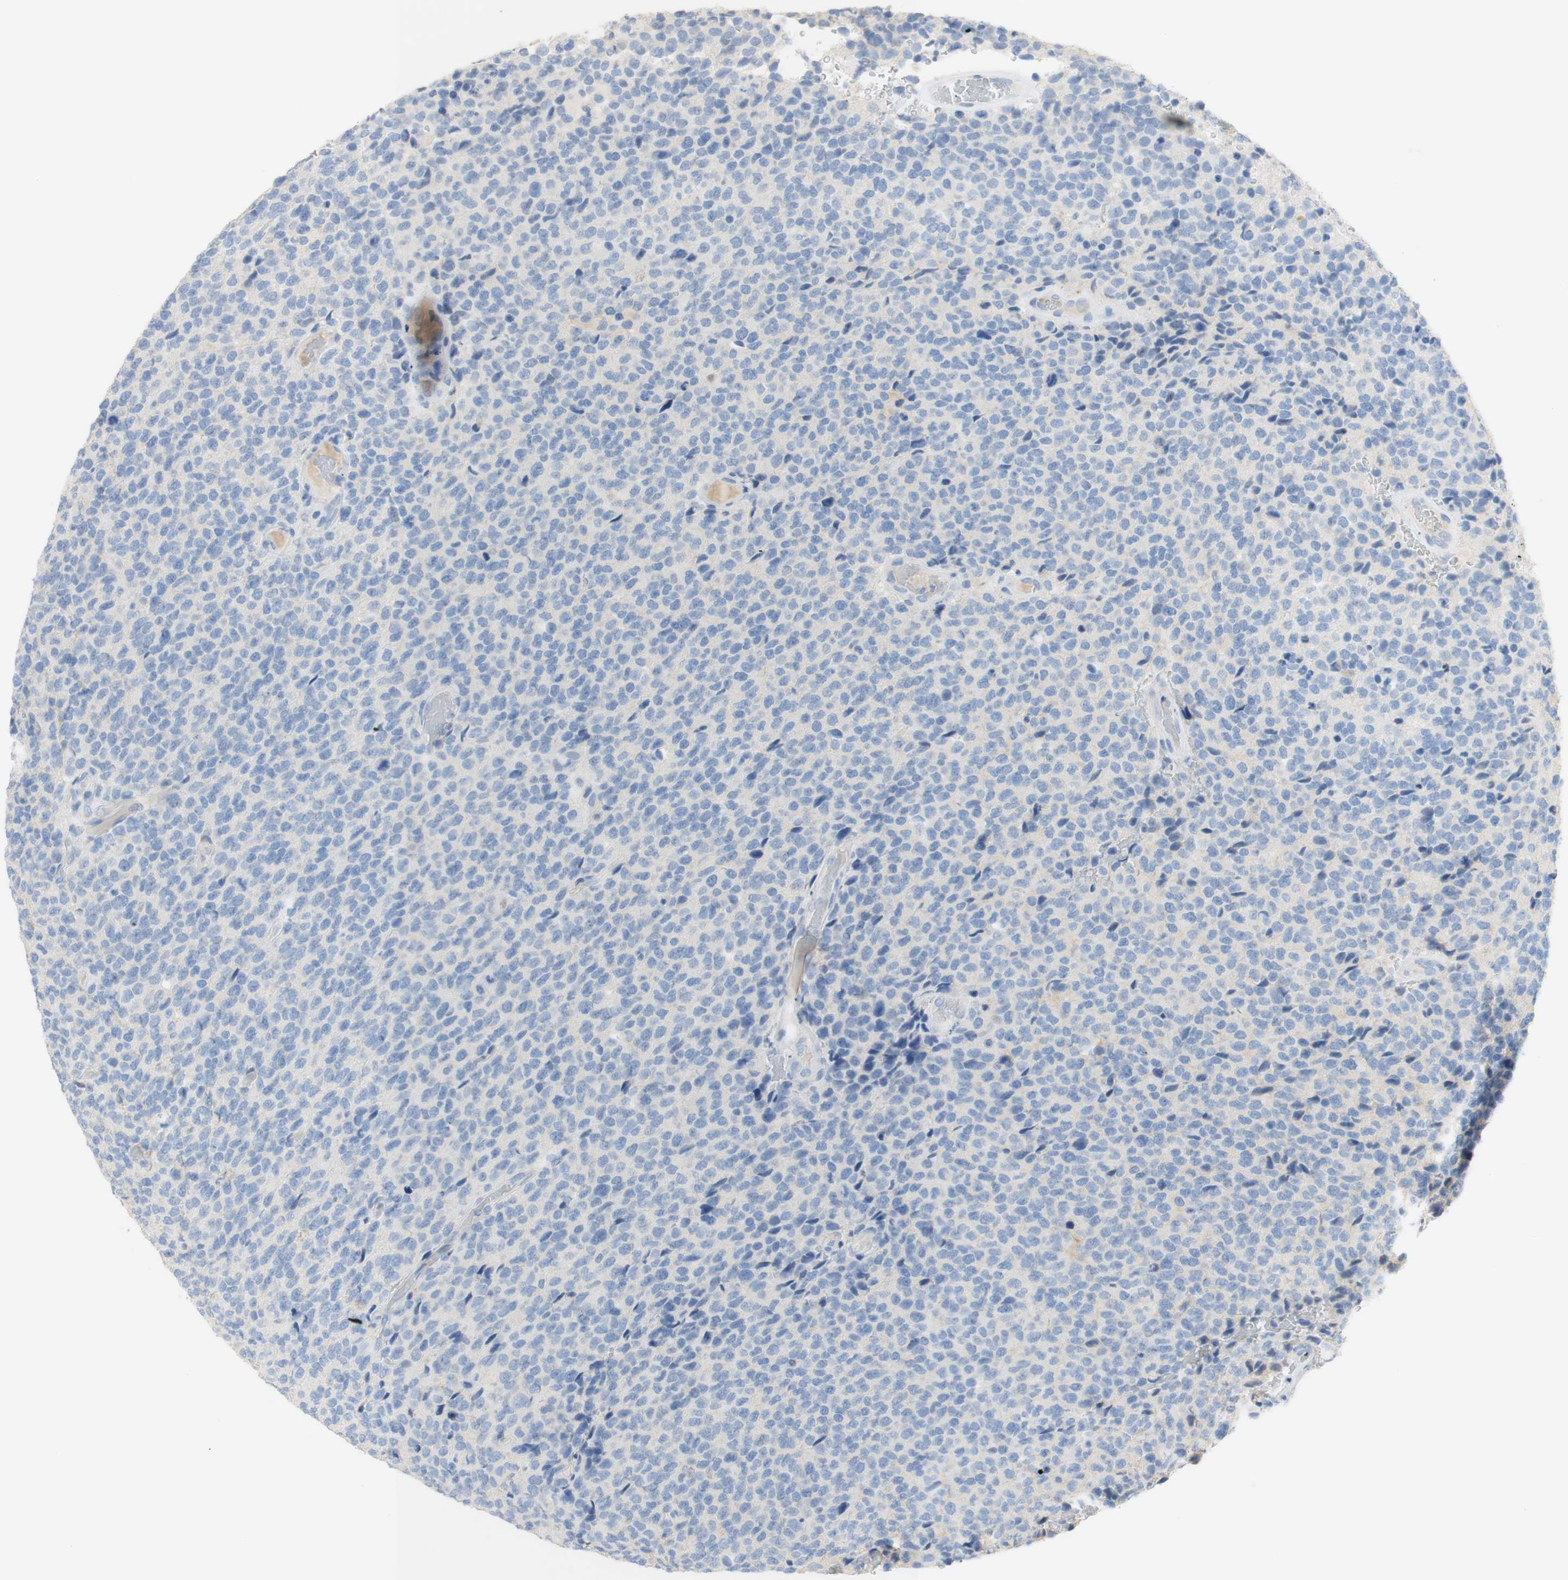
{"staining": {"intensity": "negative", "quantity": "none", "location": "none"}, "tissue": "glioma", "cell_type": "Tumor cells", "image_type": "cancer", "snomed": [{"axis": "morphology", "description": "Glioma, malignant, High grade"}, {"axis": "topography", "description": "pancreas cauda"}], "caption": "Tumor cells show no significant protein expression in malignant high-grade glioma.", "gene": "SELENBP1", "patient": {"sex": "male", "age": 60}}